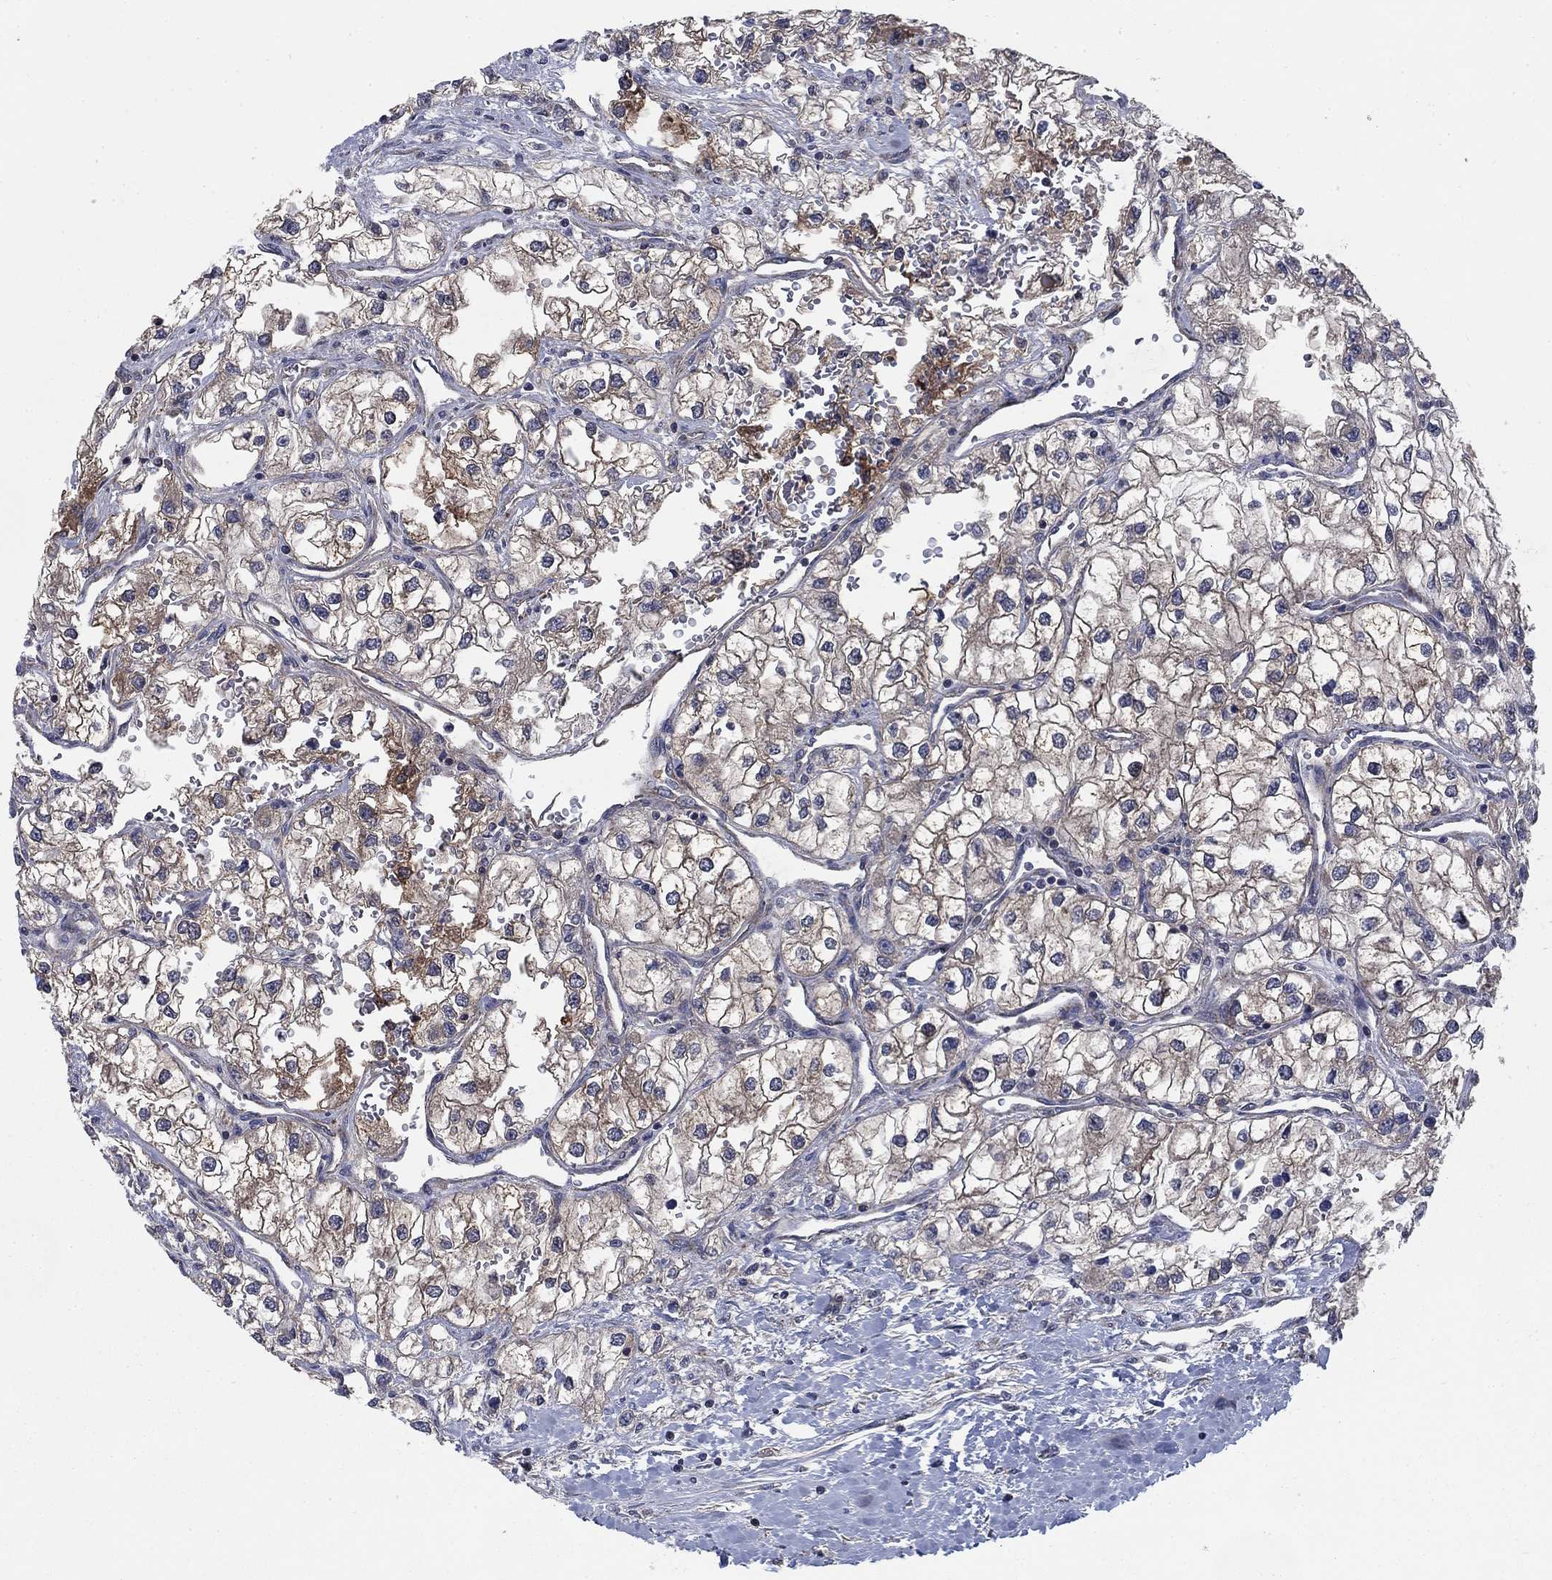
{"staining": {"intensity": "moderate", "quantity": "25%-75%", "location": "cytoplasmic/membranous"}, "tissue": "renal cancer", "cell_type": "Tumor cells", "image_type": "cancer", "snomed": [{"axis": "morphology", "description": "Adenocarcinoma, NOS"}, {"axis": "topography", "description": "Kidney"}], "caption": "DAB immunohistochemical staining of renal cancer (adenocarcinoma) displays moderate cytoplasmic/membranous protein positivity in about 25%-75% of tumor cells.", "gene": "NME7", "patient": {"sex": "male", "age": 59}}